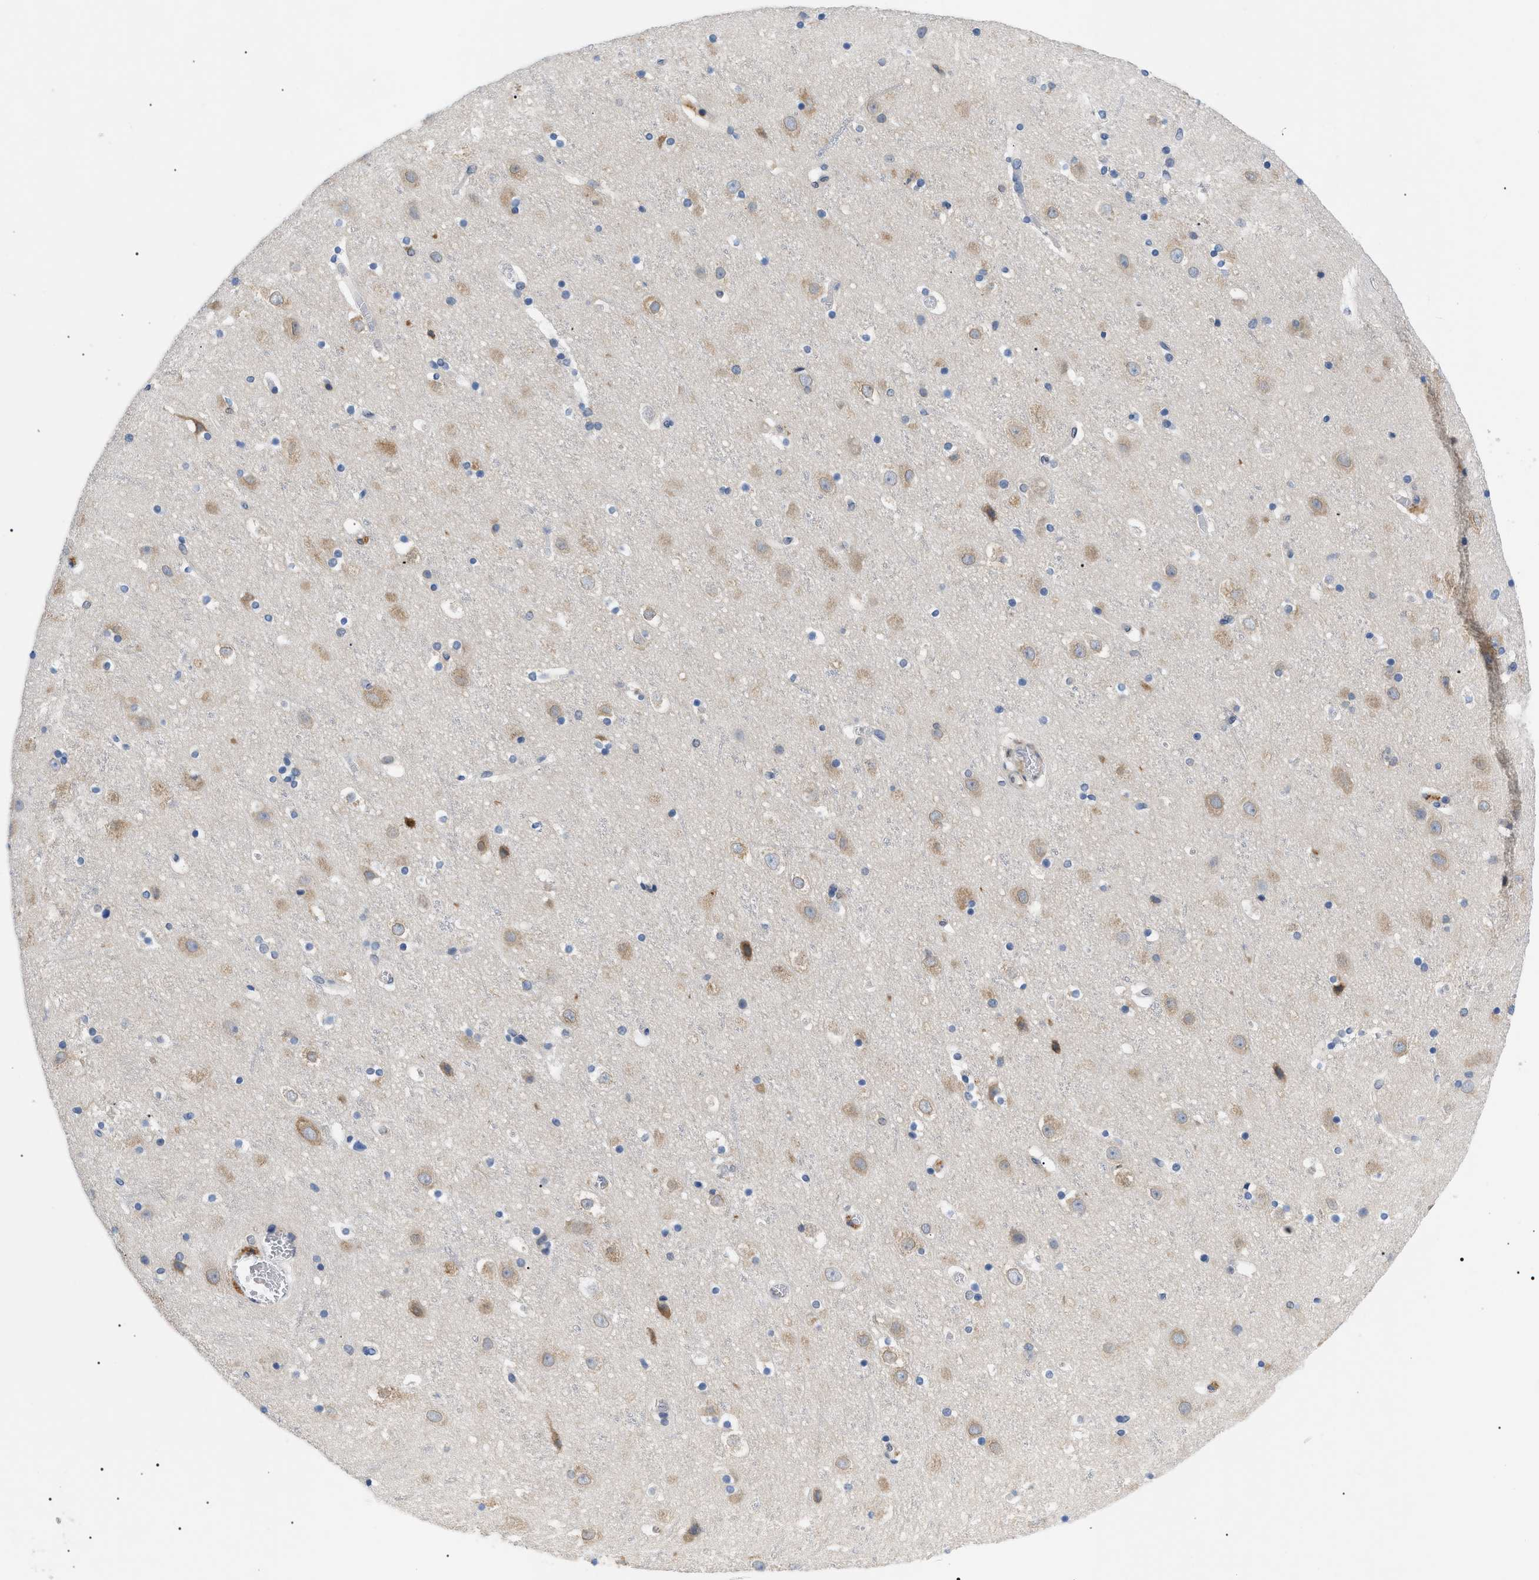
{"staining": {"intensity": "weak", "quantity": "25%-75%", "location": "cytoplasmic/membranous"}, "tissue": "cerebral cortex", "cell_type": "Endothelial cells", "image_type": "normal", "snomed": [{"axis": "morphology", "description": "Normal tissue, NOS"}, {"axis": "topography", "description": "Cerebral cortex"}], "caption": "This photomicrograph shows IHC staining of benign human cerebral cortex, with low weak cytoplasmic/membranous staining in about 25%-75% of endothelial cells.", "gene": "DERL1", "patient": {"sex": "male", "age": 45}}